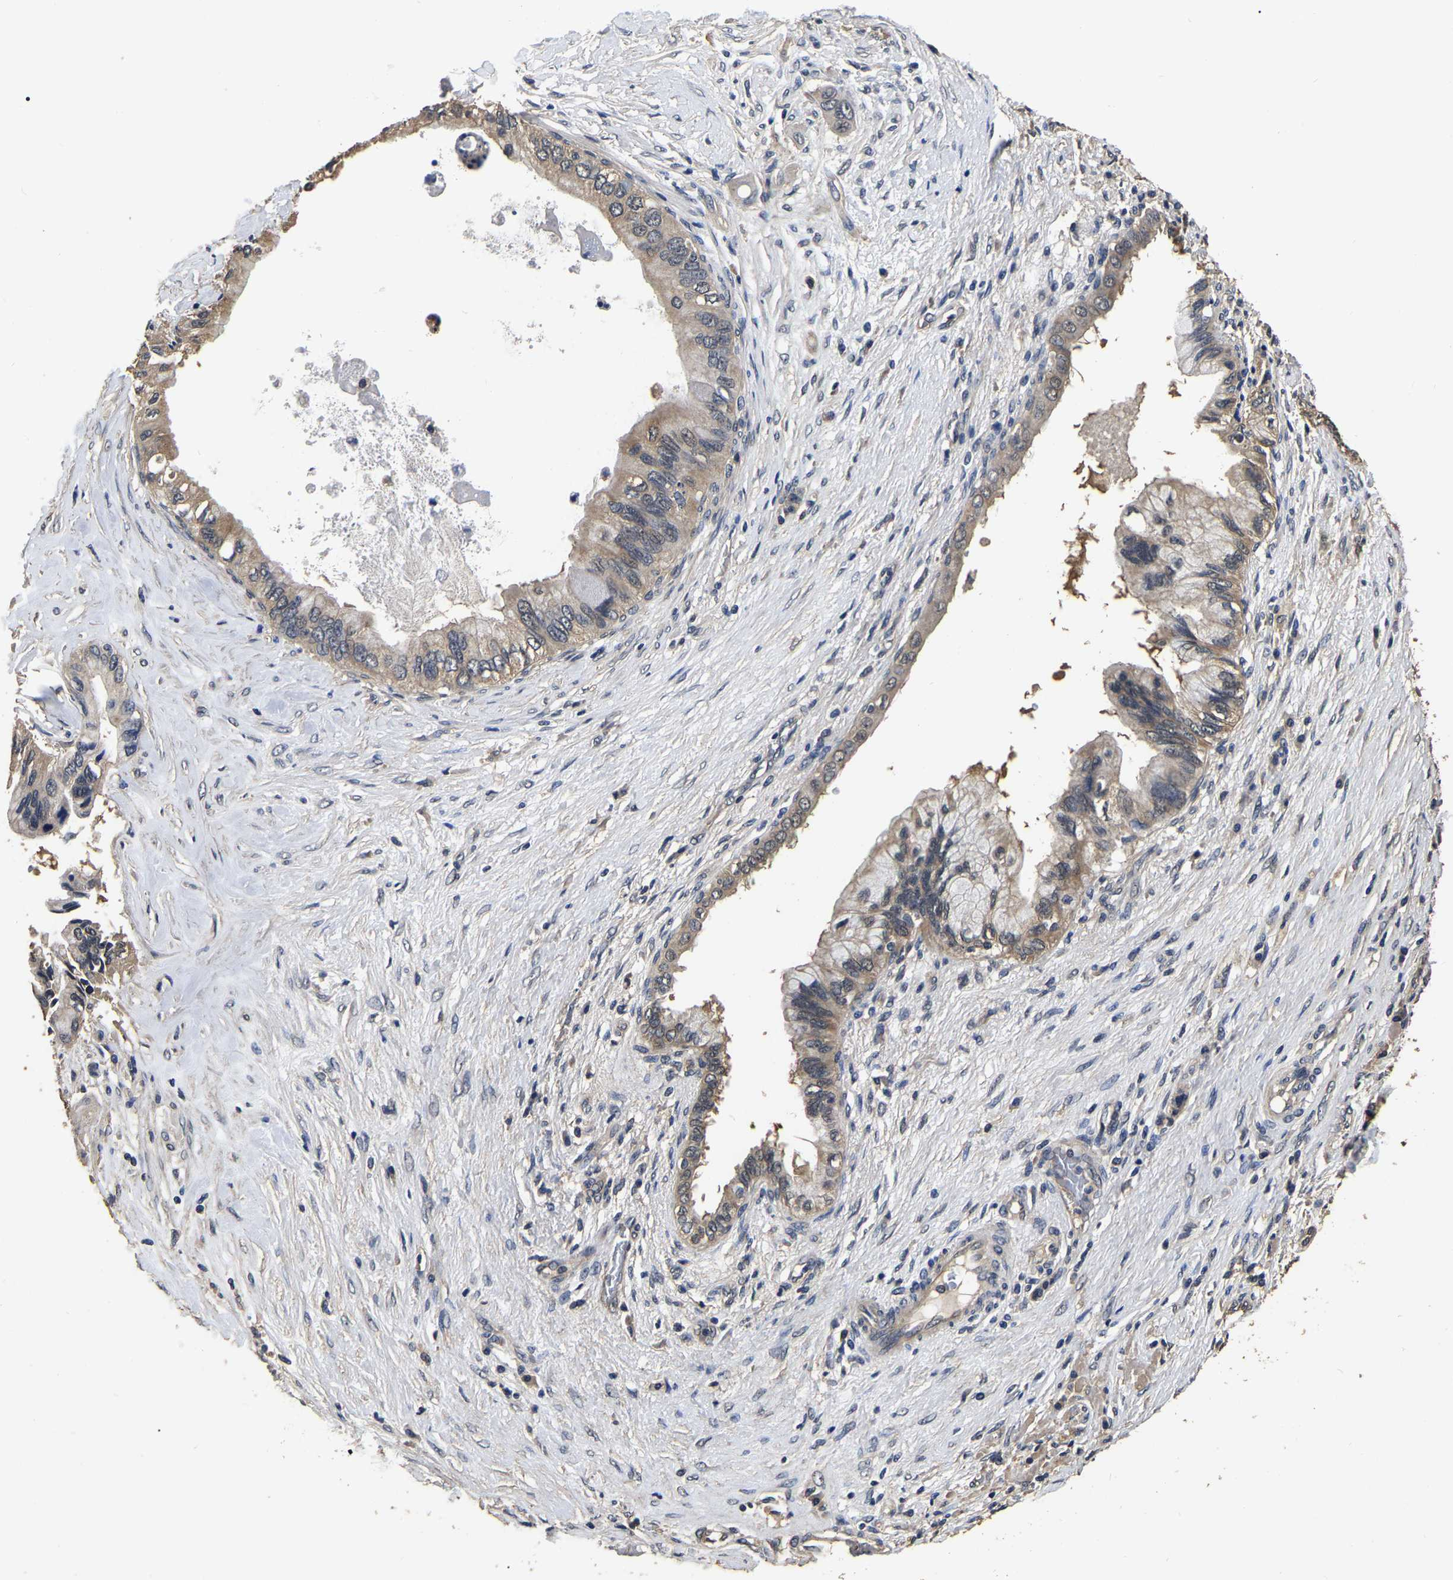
{"staining": {"intensity": "weak", "quantity": ">75%", "location": "cytoplasmic/membranous"}, "tissue": "pancreatic cancer", "cell_type": "Tumor cells", "image_type": "cancer", "snomed": [{"axis": "morphology", "description": "Adenocarcinoma, NOS"}, {"axis": "topography", "description": "Pancreas"}], "caption": "Adenocarcinoma (pancreatic) stained with immunohistochemistry (IHC) displays weak cytoplasmic/membranous staining in approximately >75% of tumor cells.", "gene": "STK32C", "patient": {"sex": "female", "age": 73}}